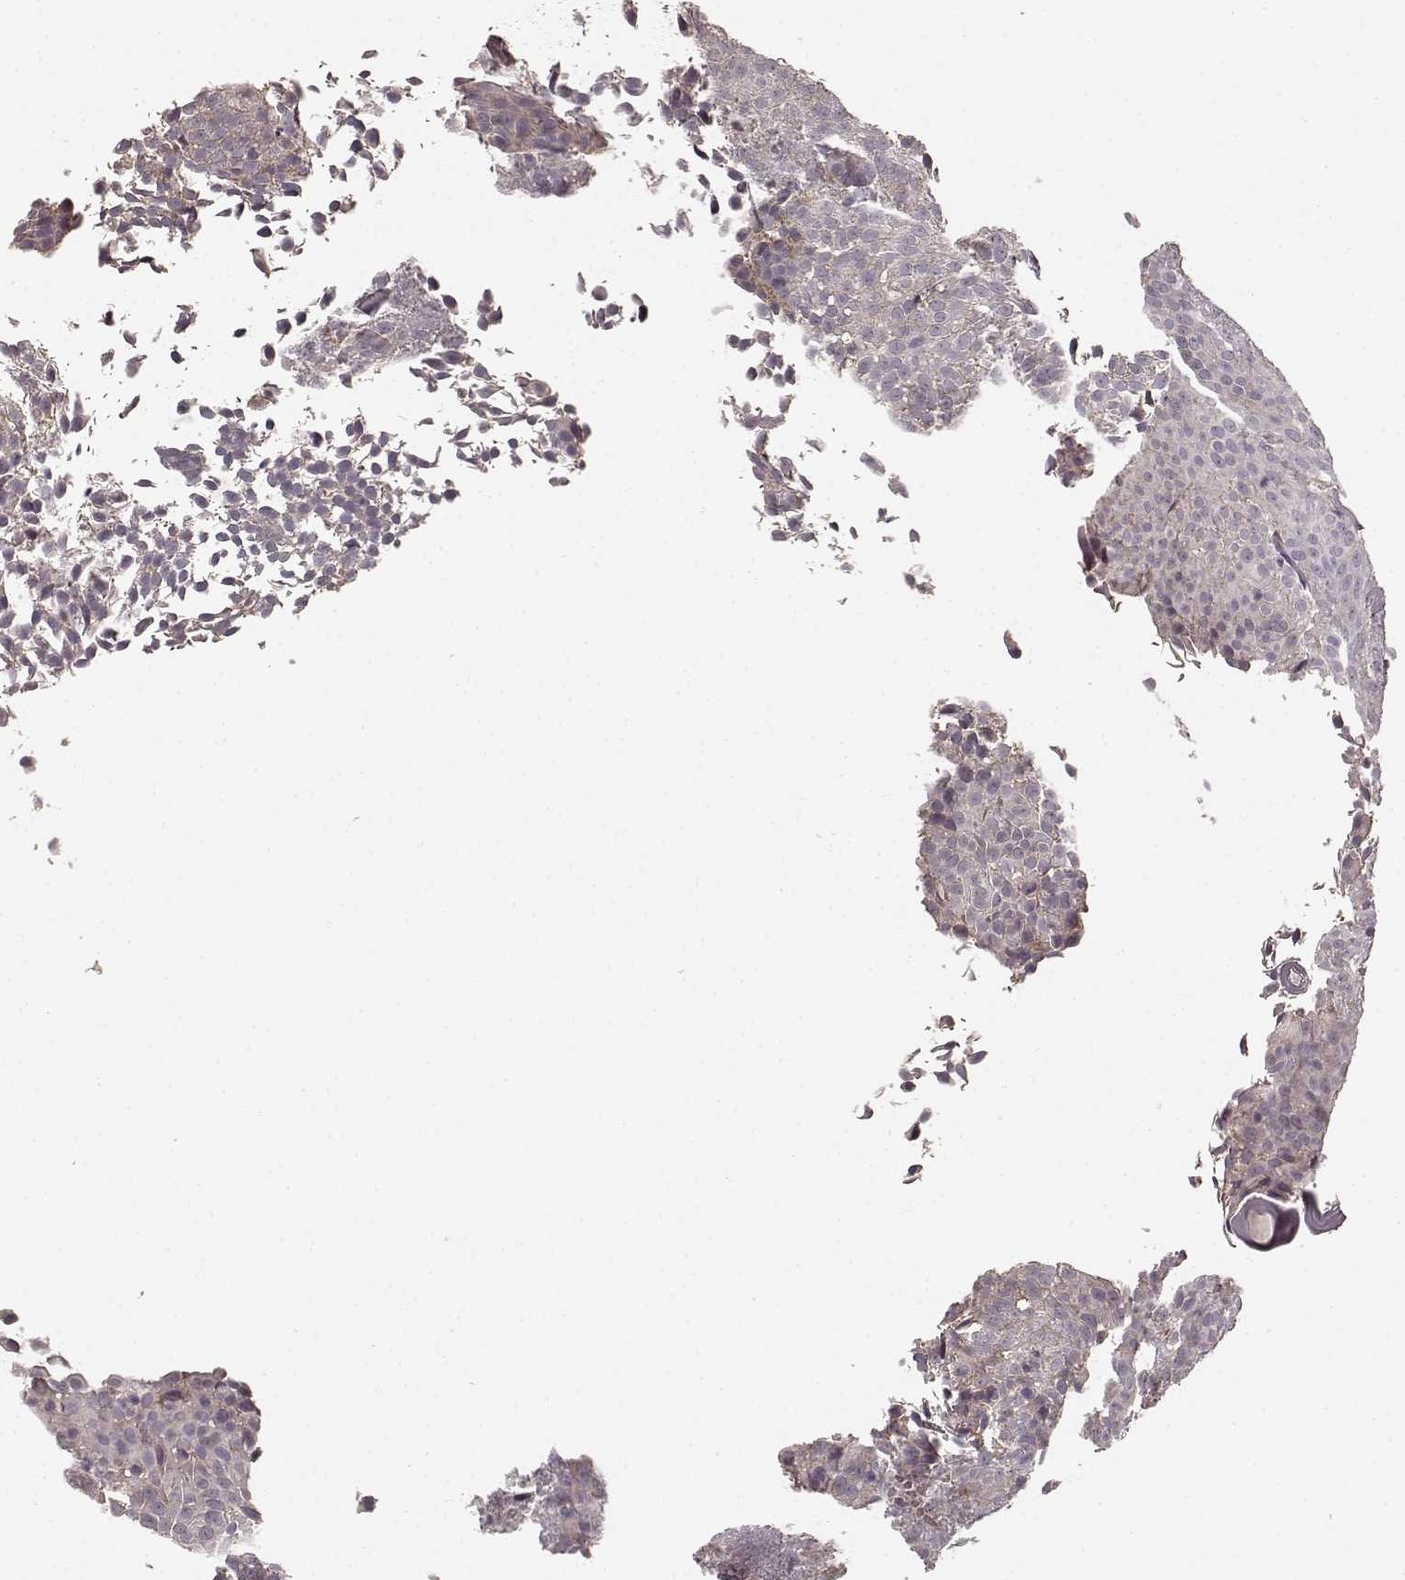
{"staining": {"intensity": "weak", "quantity": "<25%", "location": "cytoplasmic/membranous"}, "tissue": "urothelial cancer", "cell_type": "Tumor cells", "image_type": "cancer", "snomed": [{"axis": "morphology", "description": "Urothelial carcinoma, Low grade"}, {"axis": "topography", "description": "Urinary bladder"}], "caption": "This is a image of immunohistochemistry (IHC) staining of low-grade urothelial carcinoma, which shows no expression in tumor cells.", "gene": "PRKCE", "patient": {"sex": "male", "age": 77}}